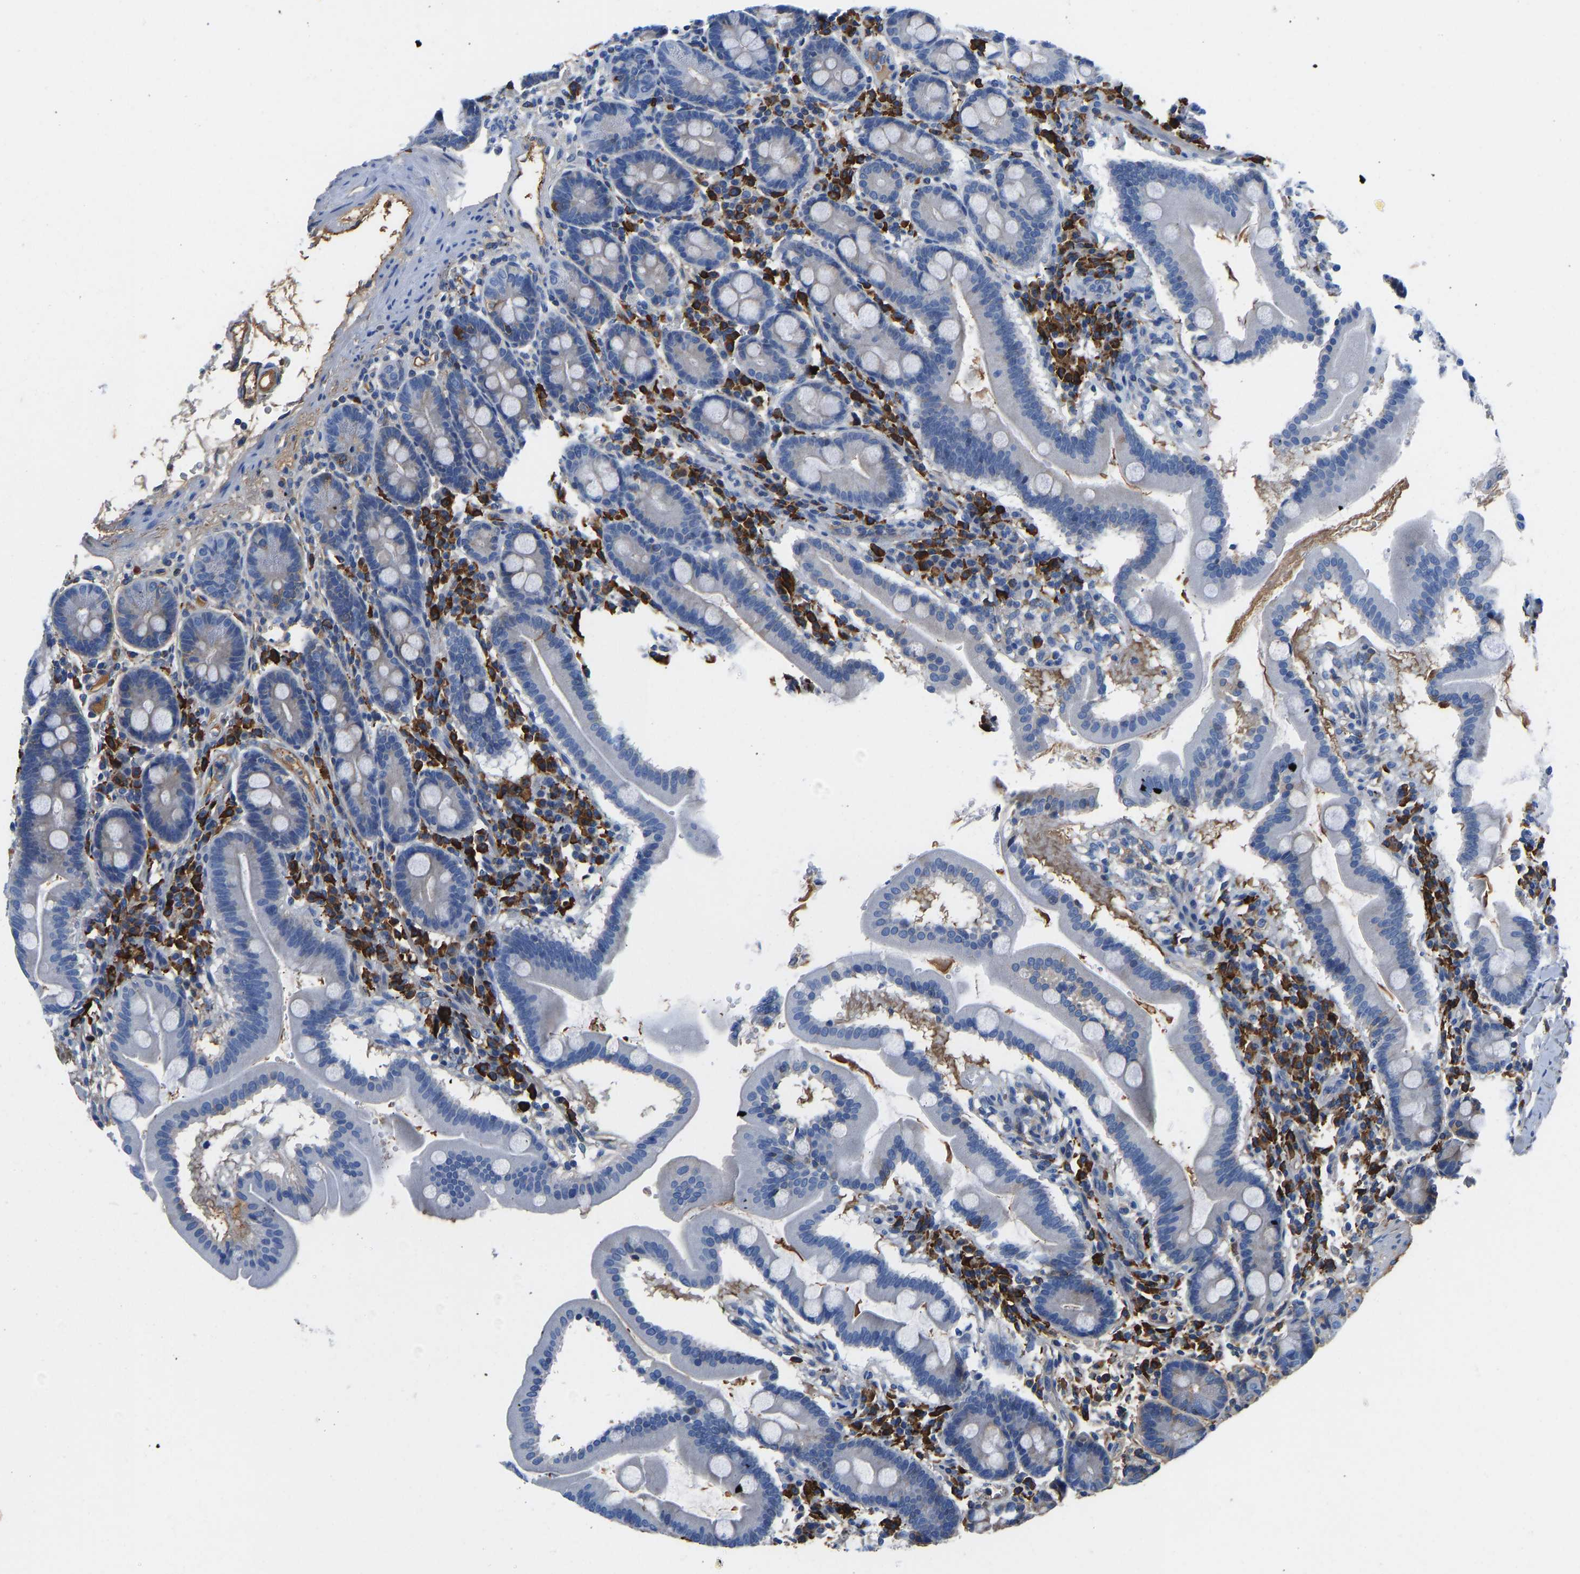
{"staining": {"intensity": "negative", "quantity": "none", "location": "none"}, "tissue": "duodenum", "cell_type": "Glandular cells", "image_type": "normal", "snomed": [{"axis": "morphology", "description": "Normal tissue, NOS"}, {"axis": "topography", "description": "Duodenum"}], "caption": "Immunohistochemistry (IHC) photomicrograph of benign duodenum: human duodenum stained with DAB demonstrates no significant protein expression in glandular cells. (DAB (3,3'-diaminobenzidine) IHC visualized using brightfield microscopy, high magnification).", "gene": "HSPG2", "patient": {"sex": "male", "age": 50}}